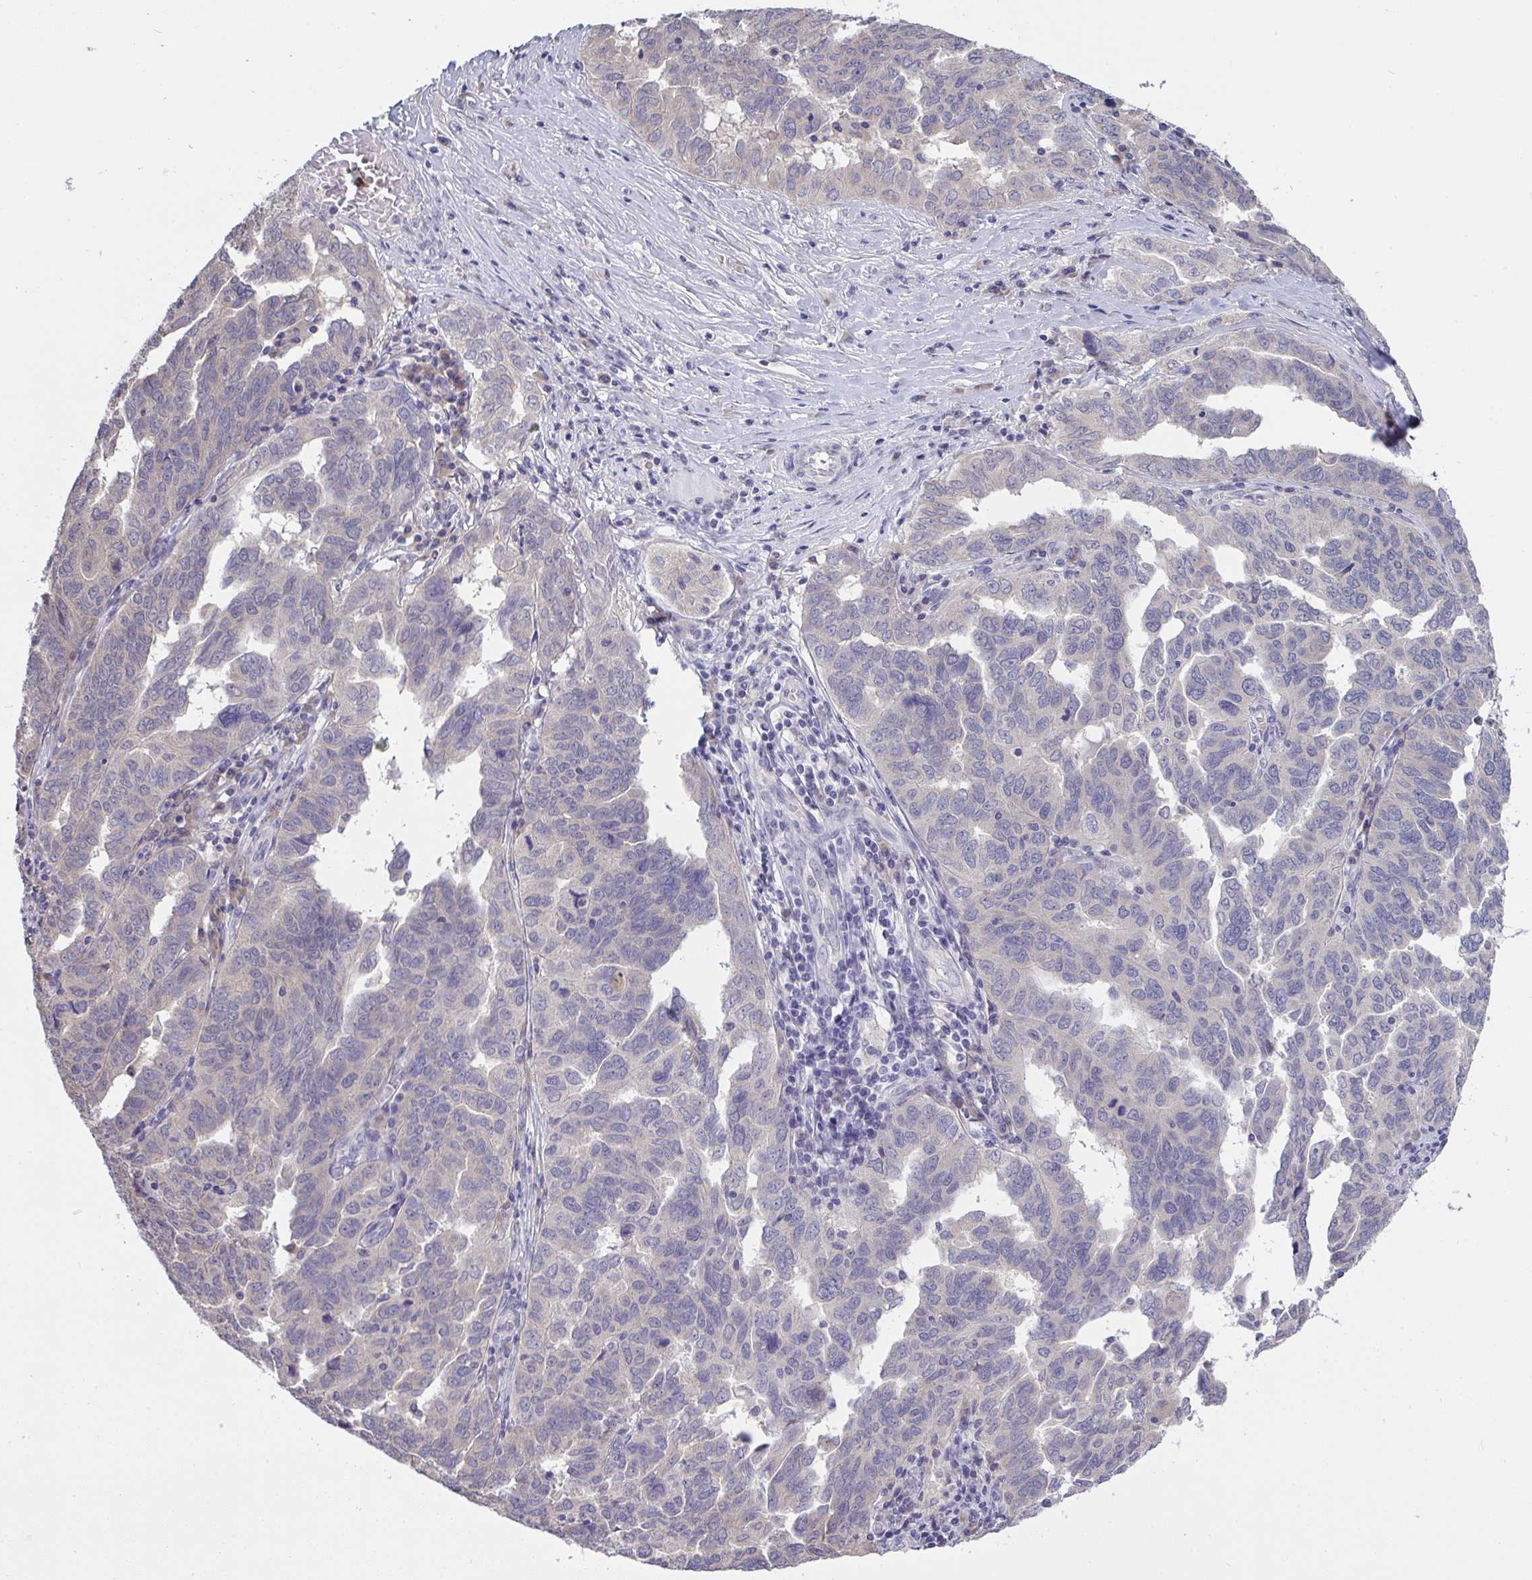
{"staining": {"intensity": "negative", "quantity": "none", "location": "none"}, "tissue": "ovarian cancer", "cell_type": "Tumor cells", "image_type": "cancer", "snomed": [{"axis": "morphology", "description": "Cystadenocarcinoma, serous, NOS"}, {"axis": "topography", "description": "Ovary"}], "caption": "Immunohistochemistry (IHC) photomicrograph of neoplastic tissue: human serous cystadenocarcinoma (ovarian) stained with DAB (3,3'-diaminobenzidine) shows no significant protein staining in tumor cells.", "gene": "TMEM41A", "patient": {"sex": "female", "age": 64}}